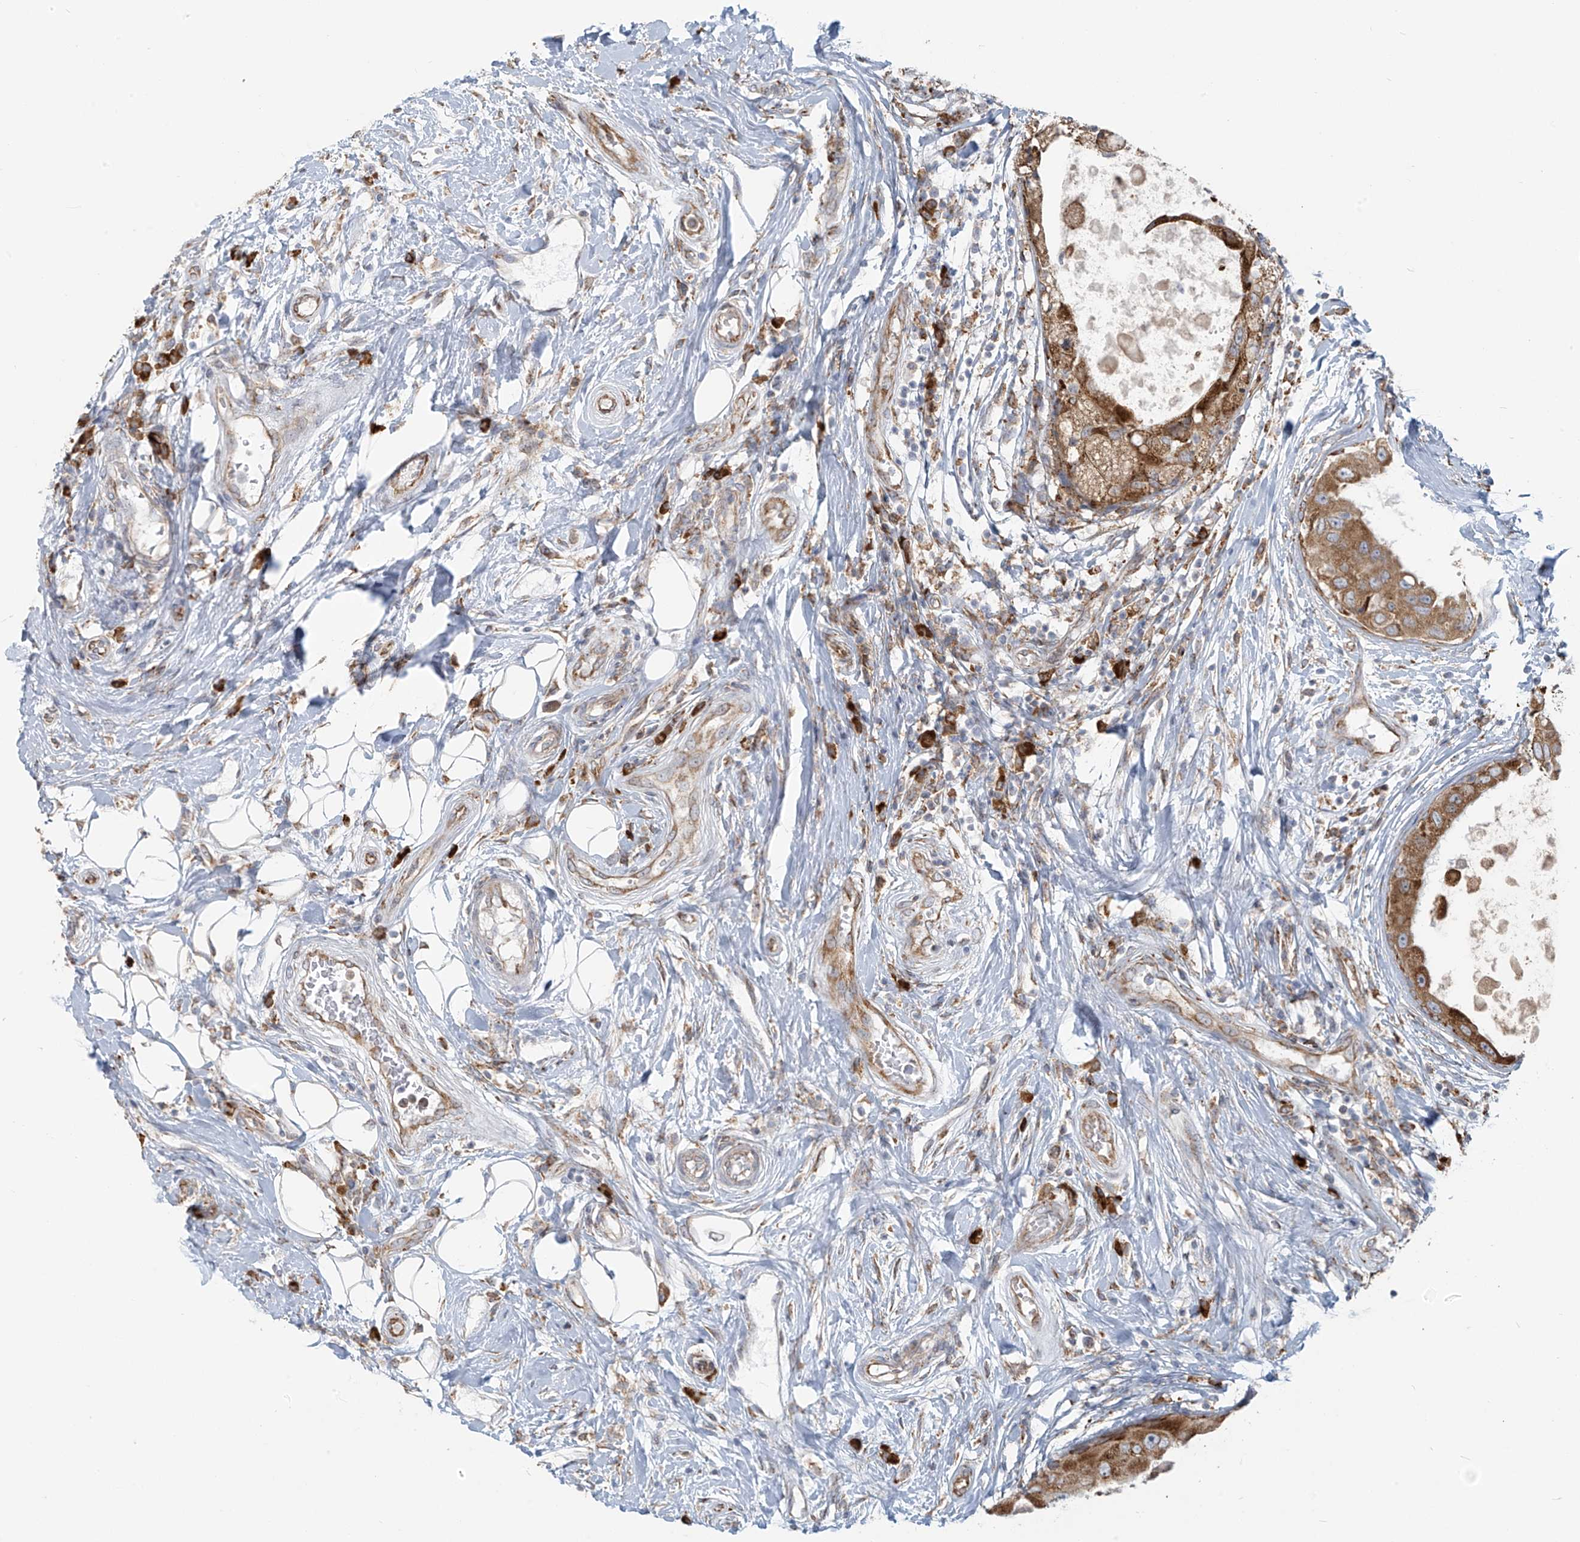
{"staining": {"intensity": "moderate", "quantity": ">75%", "location": "cytoplasmic/membranous"}, "tissue": "breast cancer", "cell_type": "Tumor cells", "image_type": "cancer", "snomed": [{"axis": "morphology", "description": "Duct carcinoma"}, {"axis": "topography", "description": "Breast"}], "caption": "Approximately >75% of tumor cells in human infiltrating ductal carcinoma (breast) reveal moderate cytoplasmic/membranous protein expression as visualized by brown immunohistochemical staining.", "gene": "KATNIP", "patient": {"sex": "female", "age": 27}}